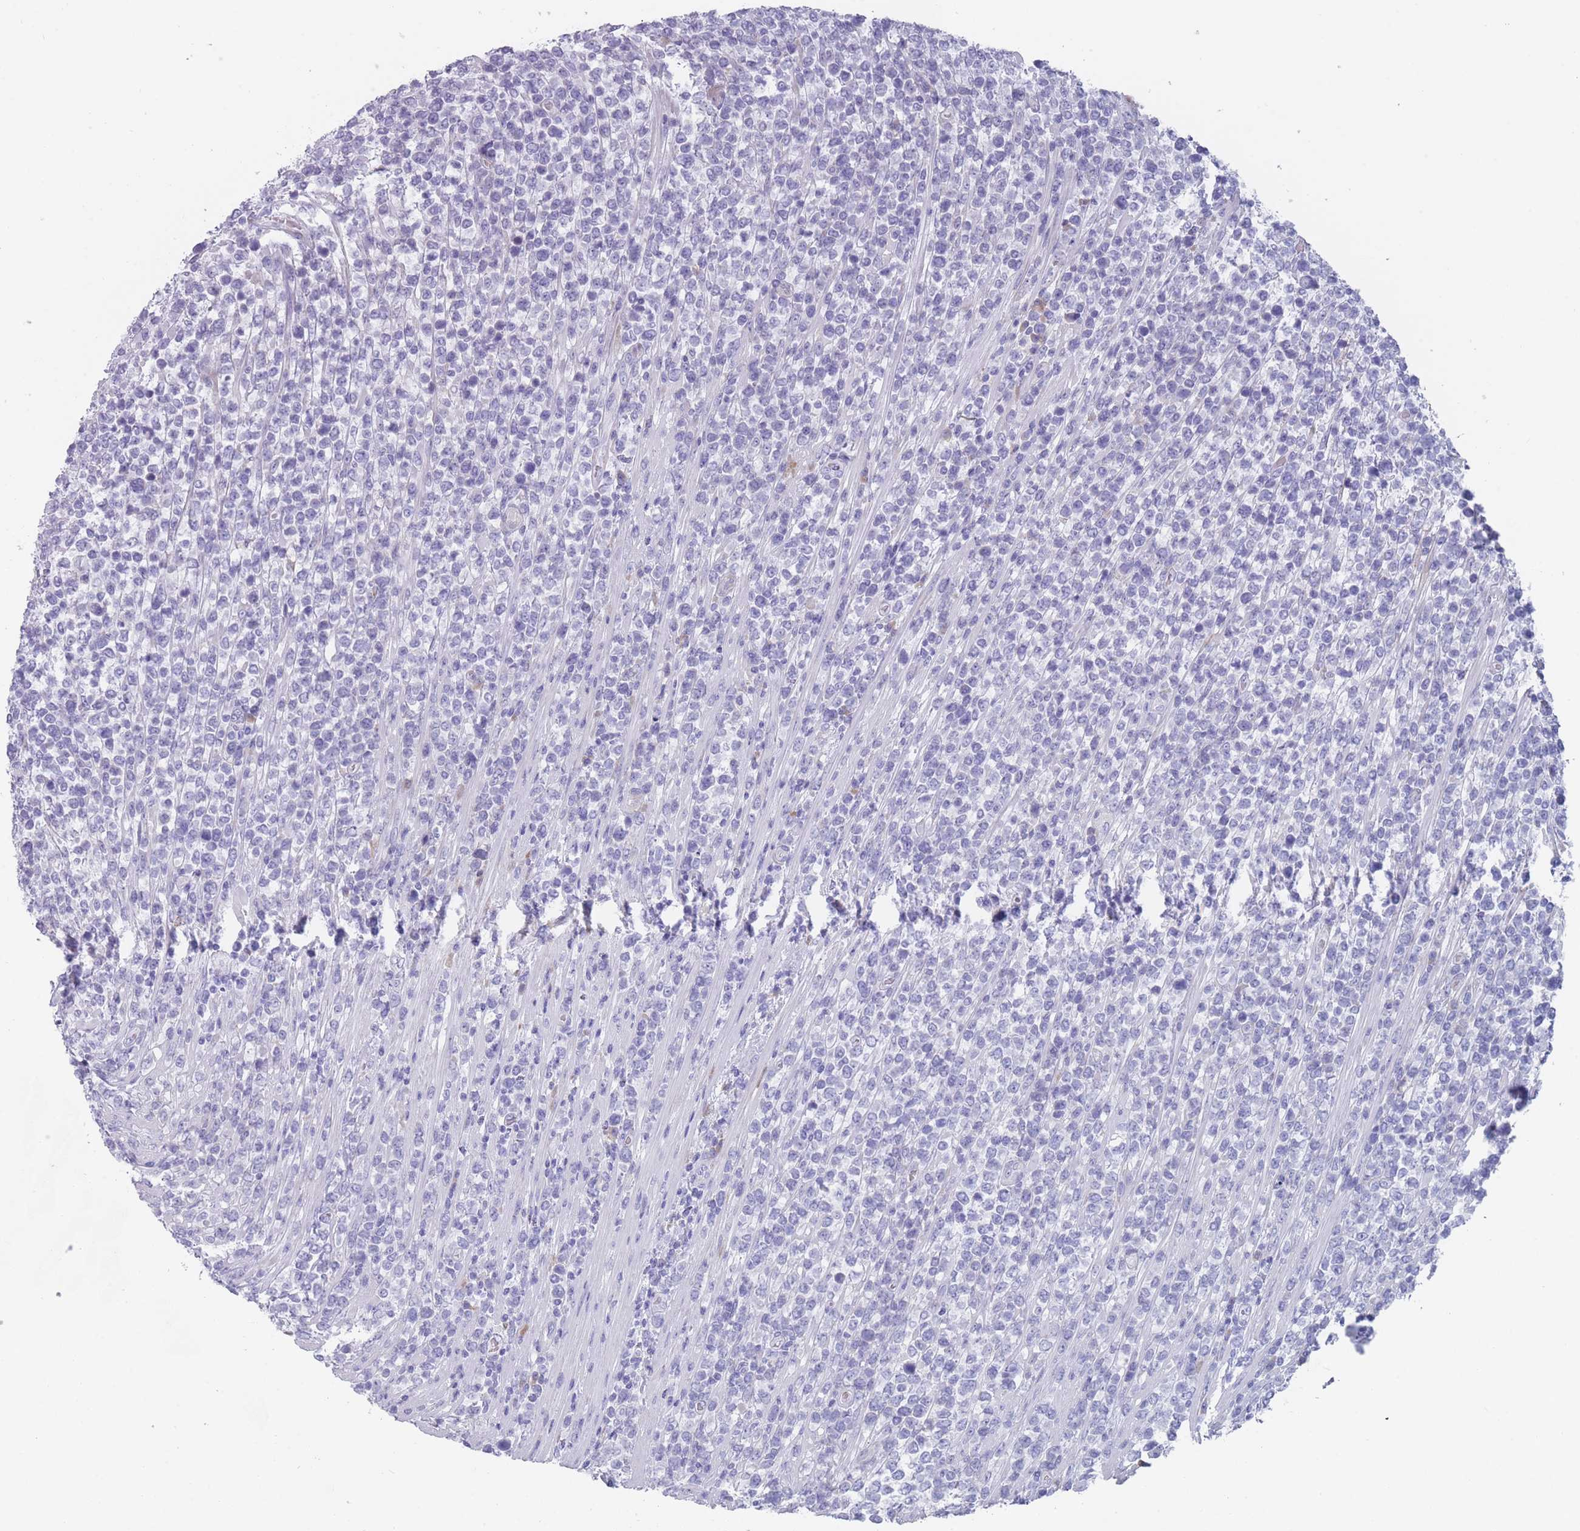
{"staining": {"intensity": "negative", "quantity": "none", "location": "none"}, "tissue": "lymphoma", "cell_type": "Tumor cells", "image_type": "cancer", "snomed": [{"axis": "morphology", "description": "Malignant lymphoma, non-Hodgkin's type, High grade"}, {"axis": "topography", "description": "Soft tissue"}], "caption": "A high-resolution histopathology image shows immunohistochemistry staining of high-grade malignant lymphoma, non-Hodgkin's type, which exhibits no significant expression in tumor cells.", "gene": "ST8SIA5", "patient": {"sex": "female", "age": 56}}